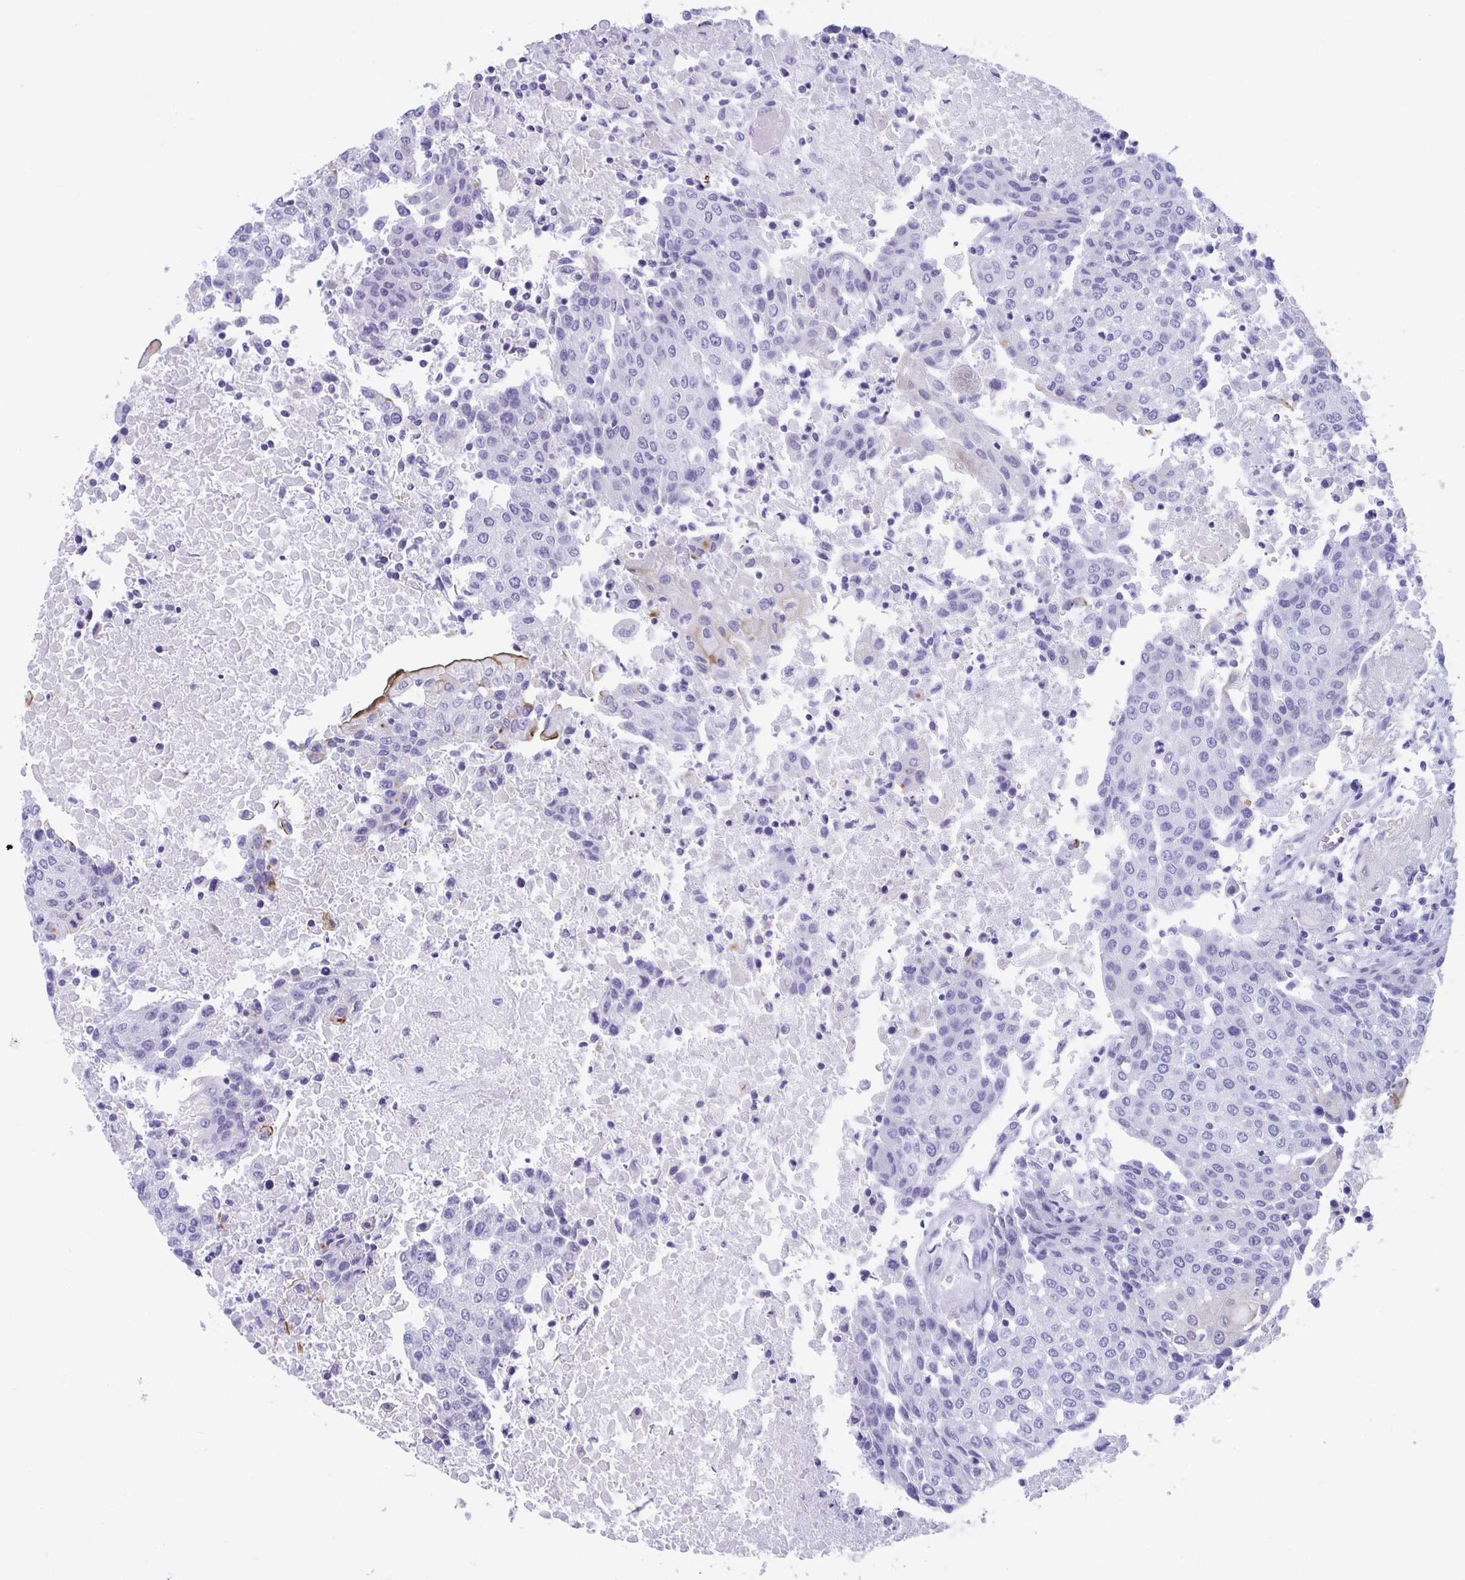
{"staining": {"intensity": "moderate", "quantity": "<25%", "location": "cytoplasmic/membranous"}, "tissue": "urothelial cancer", "cell_type": "Tumor cells", "image_type": "cancer", "snomed": [{"axis": "morphology", "description": "Urothelial carcinoma, High grade"}, {"axis": "topography", "description": "Urinary bladder"}], "caption": "Immunohistochemistry image of neoplastic tissue: urothelial cancer stained using immunohistochemistry exhibits low levels of moderate protein expression localized specifically in the cytoplasmic/membranous of tumor cells, appearing as a cytoplasmic/membranous brown color.", "gene": "TTC30B", "patient": {"sex": "female", "age": 85}}